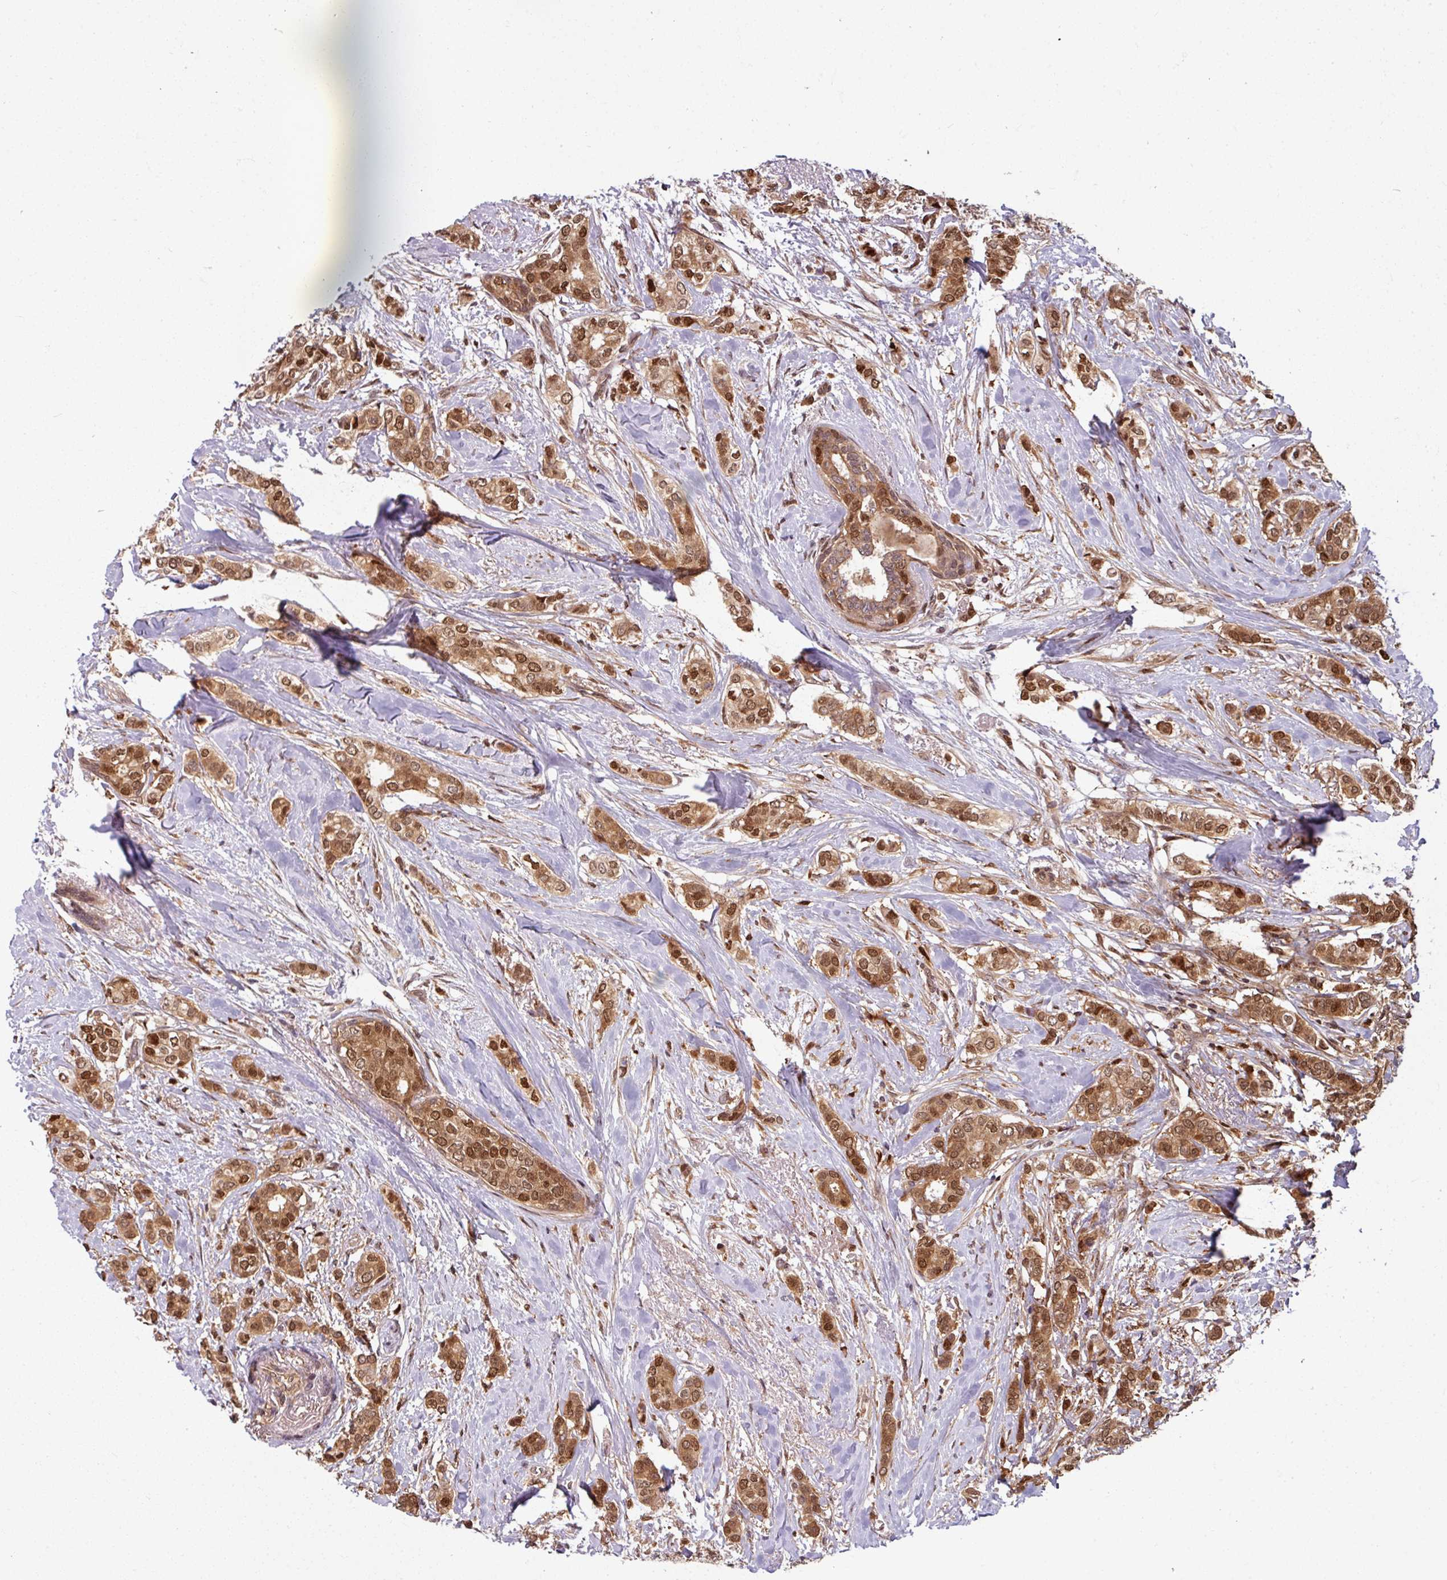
{"staining": {"intensity": "moderate", "quantity": ">75%", "location": "cytoplasmic/membranous,nuclear"}, "tissue": "breast cancer", "cell_type": "Tumor cells", "image_type": "cancer", "snomed": [{"axis": "morphology", "description": "Duct carcinoma"}, {"axis": "topography", "description": "Breast"}], "caption": "Approximately >75% of tumor cells in human breast cancer (invasive ductal carcinoma) show moderate cytoplasmic/membranous and nuclear protein expression as visualized by brown immunohistochemical staining.", "gene": "KCTD11", "patient": {"sex": "female", "age": 73}}